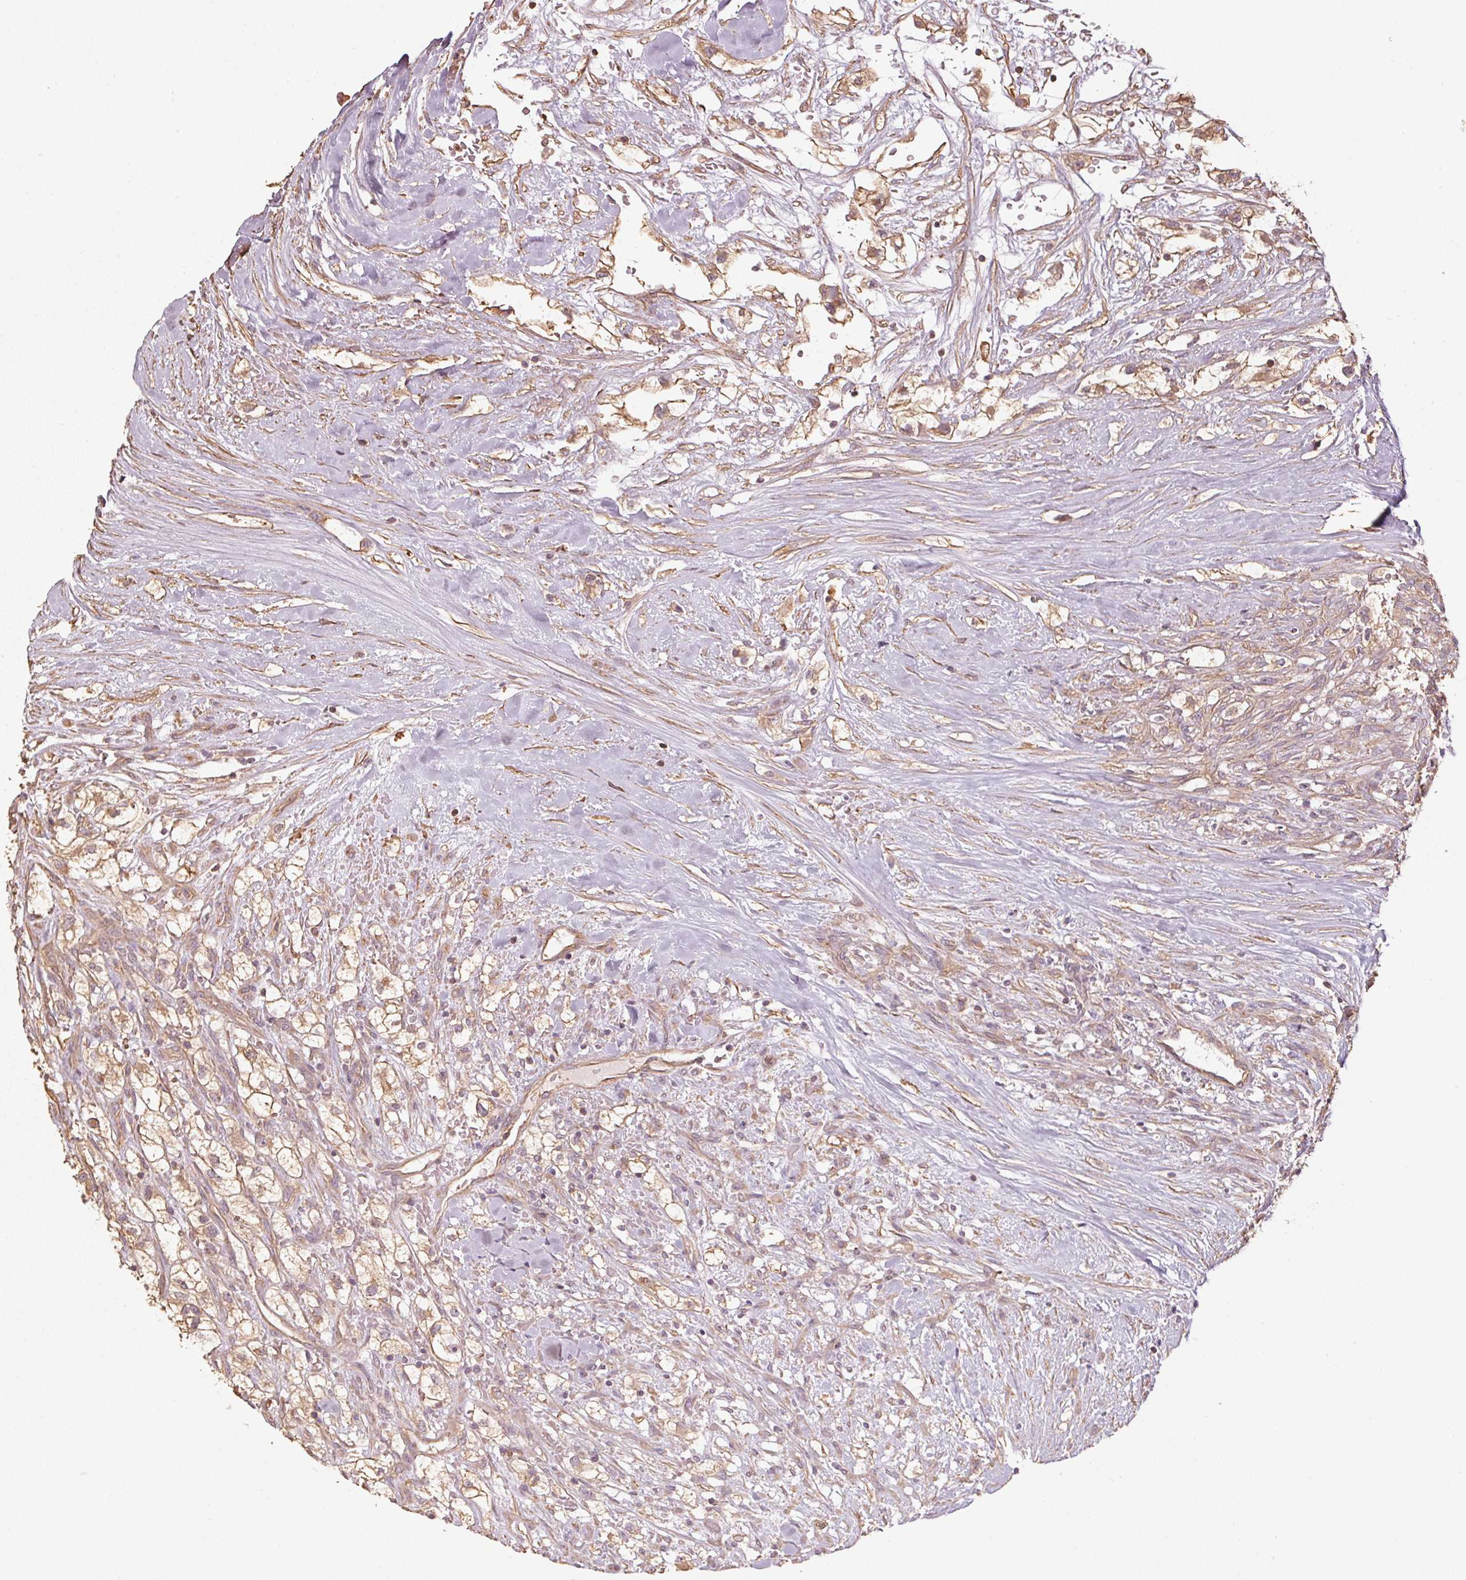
{"staining": {"intensity": "weak", "quantity": ">75%", "location": "cytoplasmic/membranous"}, "tissue": "renal cancer", "cell_type": "Tumor cells", "image_type": "cancer", "snomed": [{"axis": "morphology", "description": "Adenocarcinoma, NOS"}, {"axis": "topography", "description": "Kidney"}], "caption": "IHC staining of renal cancer, which demonstrates low levels of weak cytoplasmic/membranous expression in about >75% of tumor cells indicating weak cytoplasmic/membranous protein positivity. The staining was performed using DAB (3,3'-diaminobenzidine) (brown) for protein detection and nuclei were counterstained in hematoxylin (blue).", "gene": "QDPR", "patient": {"sex": "male", "age": 59}}